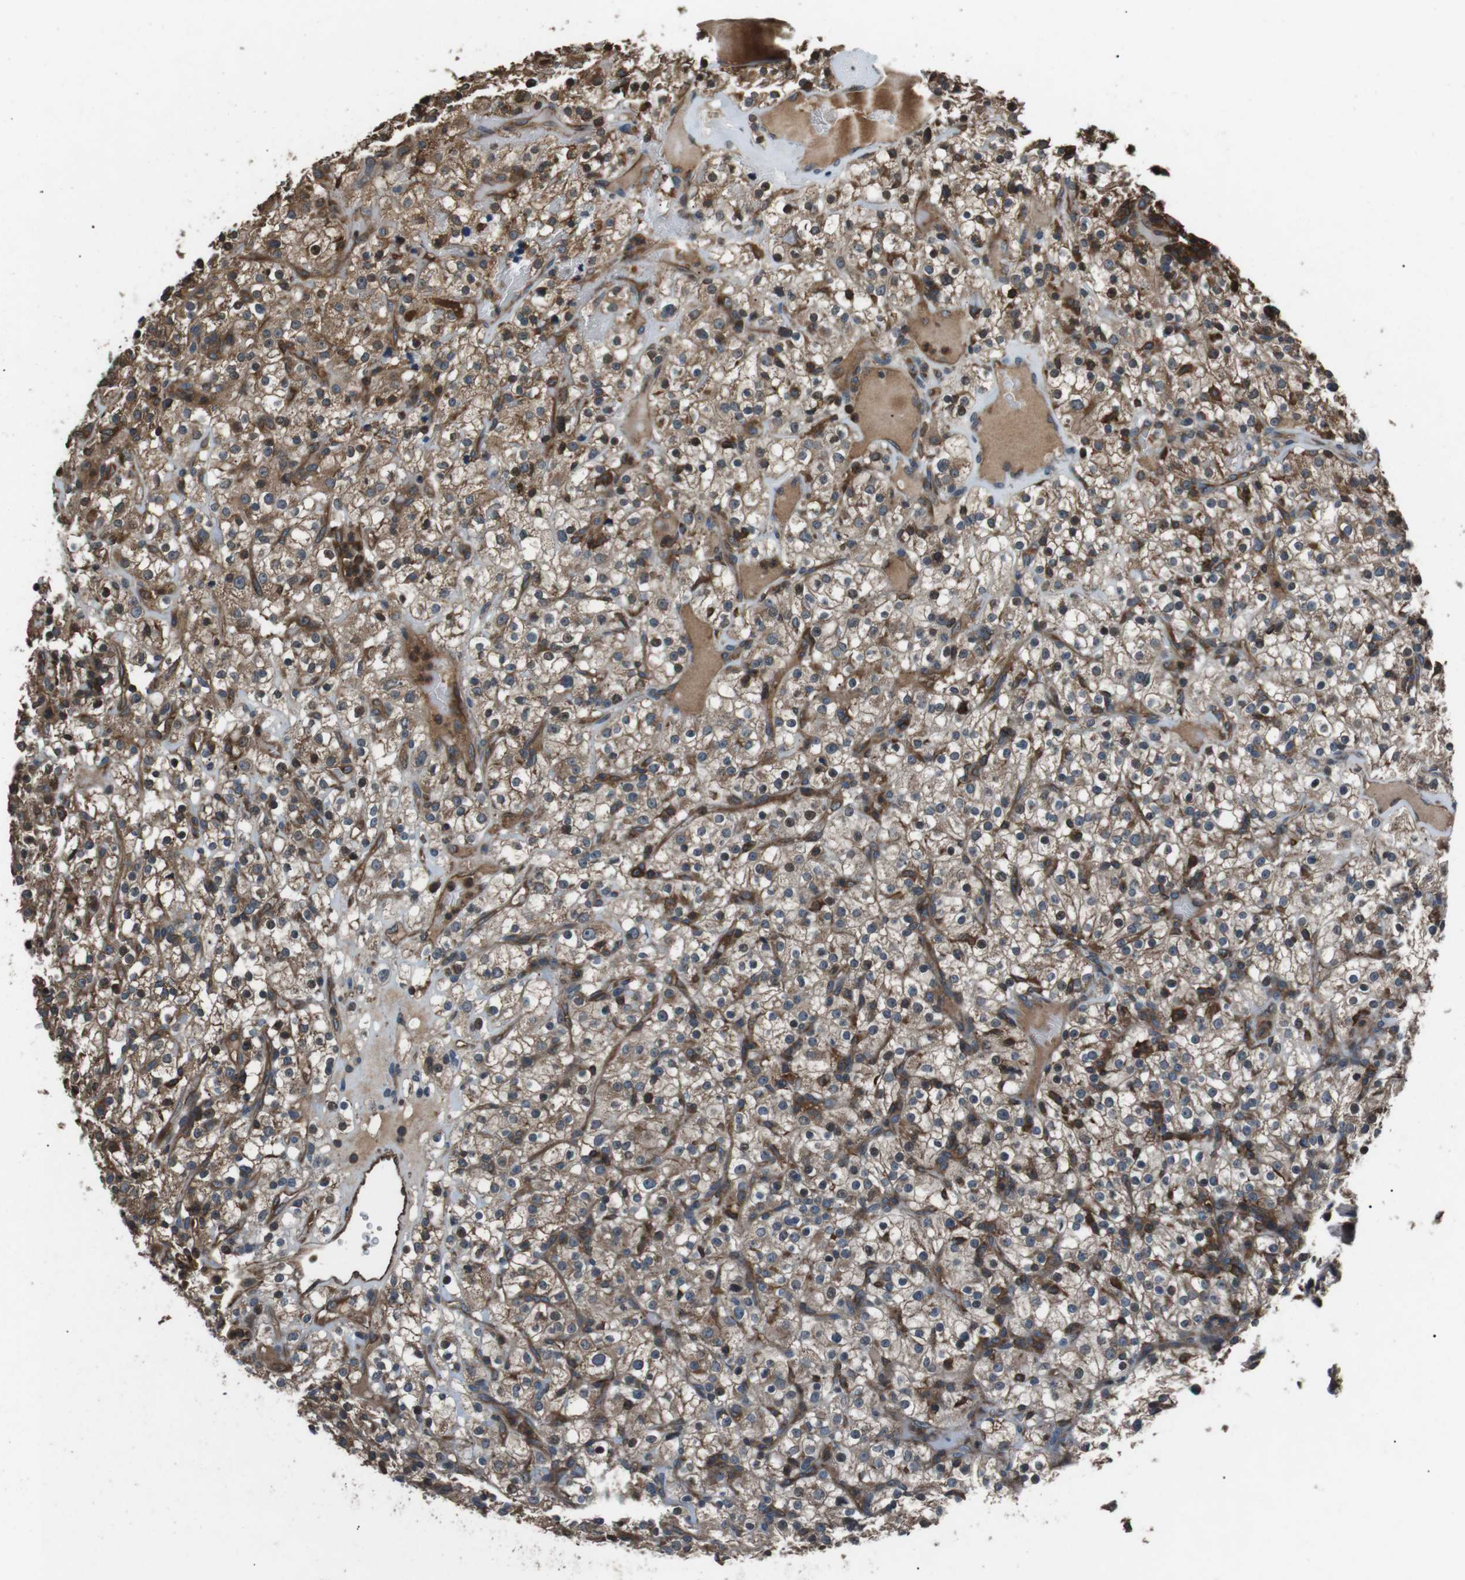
{"staining": {"intensity": "moderate", "quantity": ">75%", "location": "cytoplasmic/membranous"}, "tissue": "renal cancer", "cell_type": "Tumor cells", "image_type": "cancer", "snomed": [{"axis": "morphology", "description": "Normal tissue, NOS"}, {"axis": "morphology", "description": "Adenocarcinoma, NOS"}, {"axis": "topography", "description": "Kidney"}], "caption": "Protein expression analysis of renal adenocarcinoma demonstrates moderate cytoplasmic/membranous staining in about >75% of tumor cells.", "gene": "GPR161", "patient": {"sex": "female", "age": 72}}